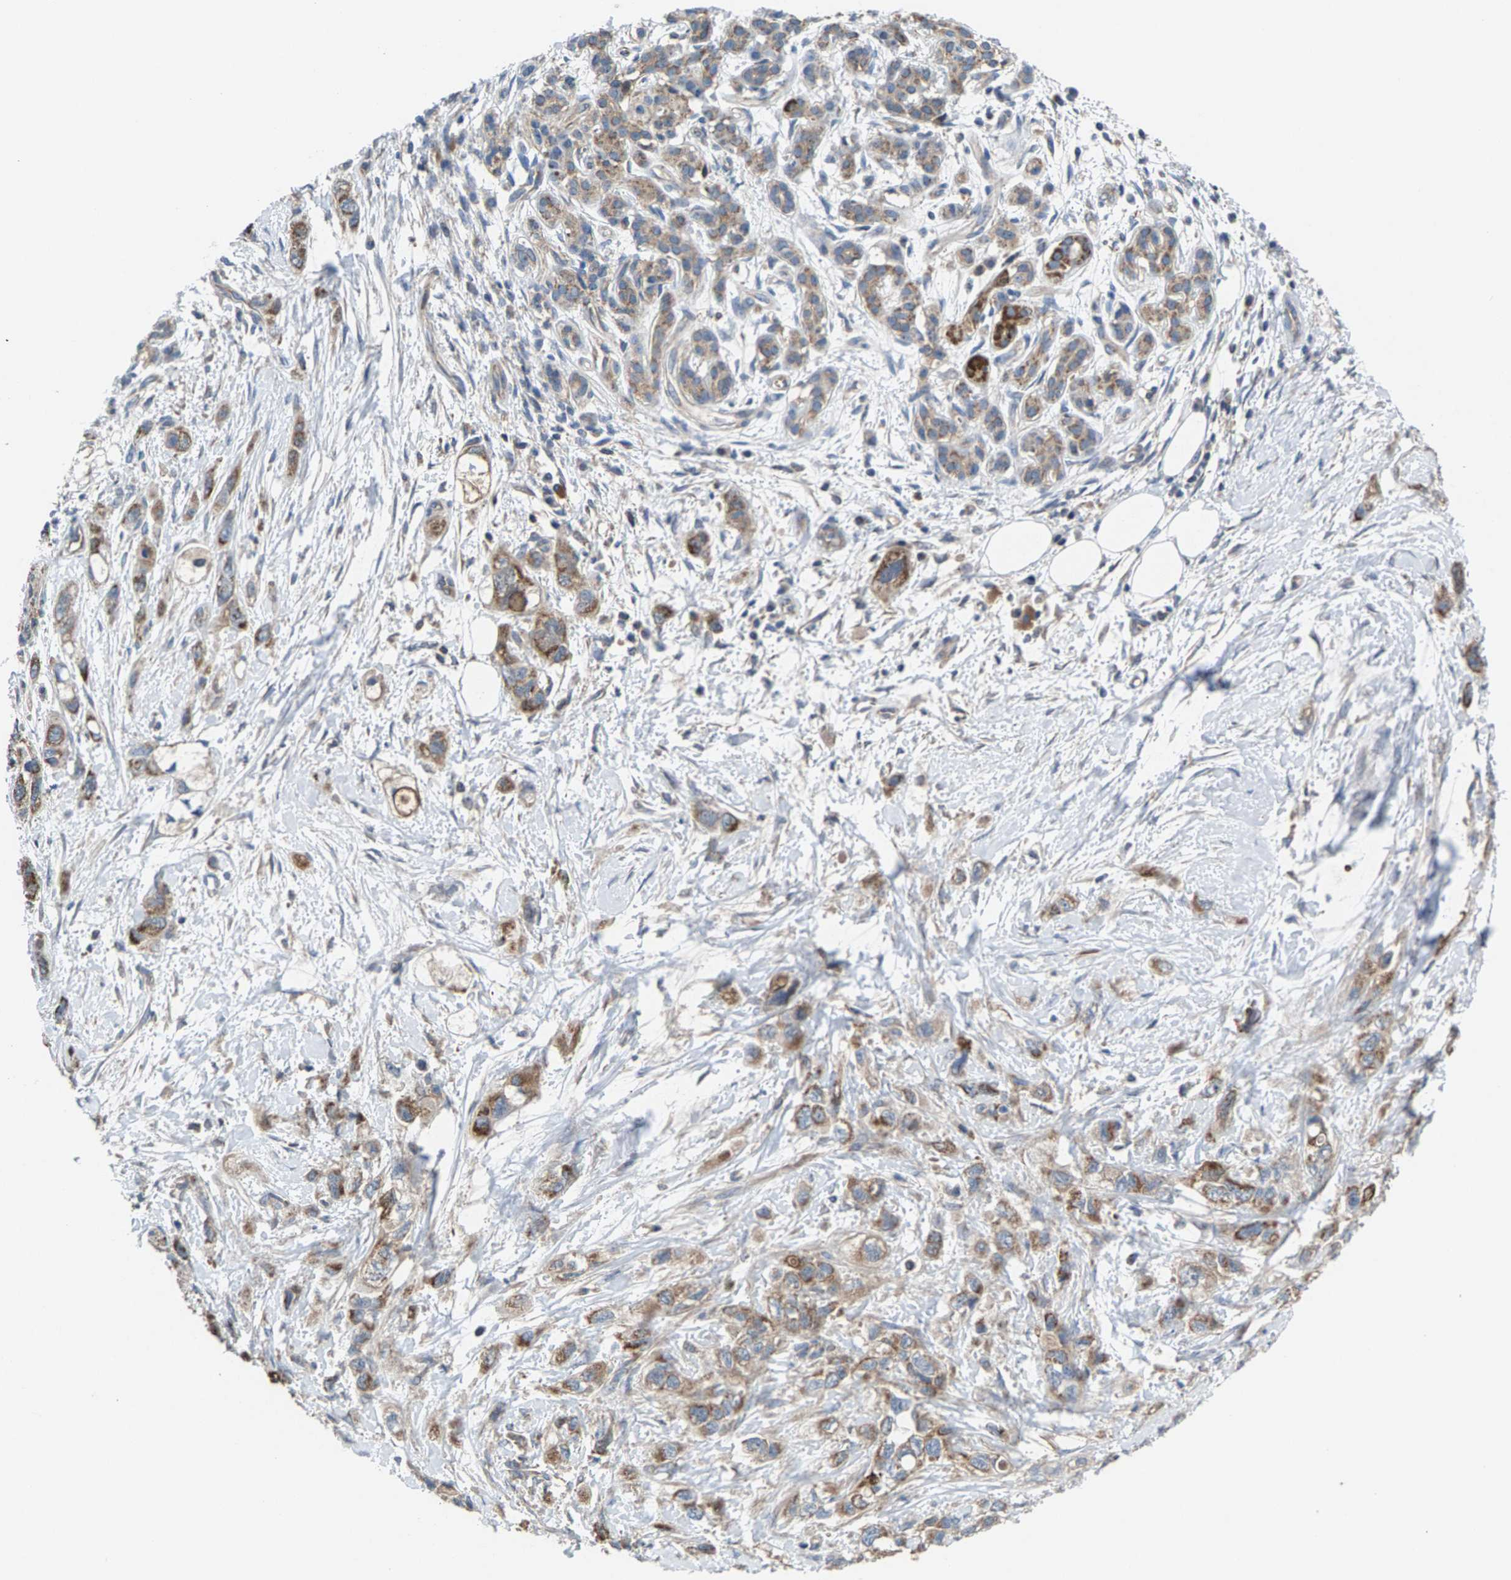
{"staining": {"intensity": "moderate", "quantity": ">75%", "location": "cytoplasmic/membranous"}, "tissue": "pancreatic cancer", "cell_type": "Tumor cells", "image_type": "cancer", "snomed": [{"axis": "morphology", "description": "Adenocarcinoma, NOS"}, {"axis": "topography", "description": "Pancreas"}], "caption": "A brown stain shows moderate cytoplasmic/membranous staining of a protein in adenocarcinoma (pancreatic) tumor cells.", "gene": "MRM1", "patient": {"sex": "male", "age": 74}}